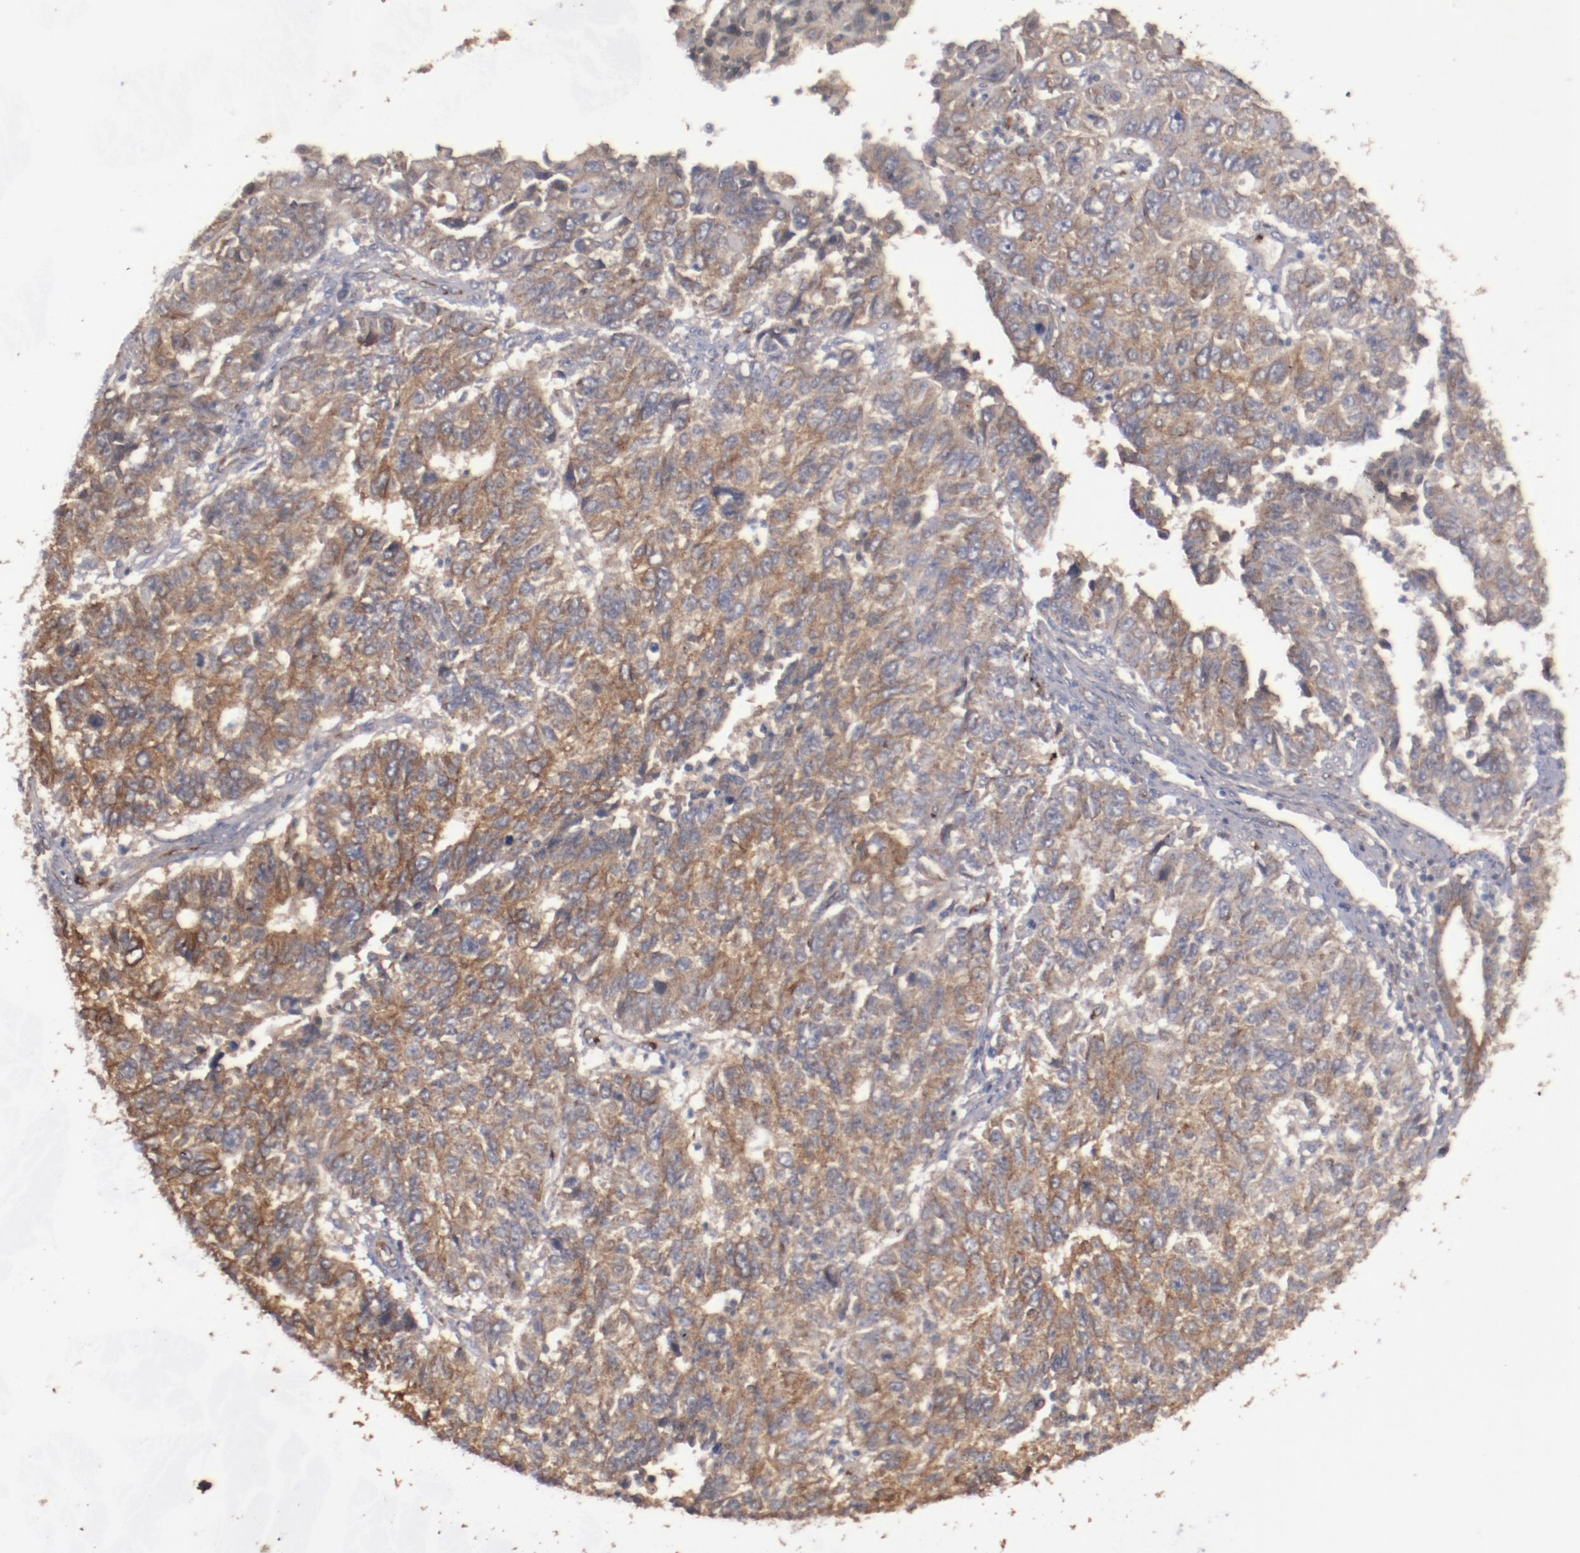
{"staining": {"intensity": "moderate", "quantity": ">75%", "location": "cytoplasmic/membranous"}, "tissue": "endometrial cancer", "cell_type": "Tumor cells", "image_type": "cancer", "snomed": [{"axis": "morphology", "description": "Adenocarcinoma, NOS"}, {"axis": "topography", "description": "Endometrium"}], "caption": "Endometrial cancer (adenocarcinoma) stained with immunohistochemistry (IHC) exhibits moderate cytoplasmic/membranous positivity in approximately >75% of tumor cells. The protein is shown in brown color, while the nuclei are stained blue.", "gene": "DIPK2B", "patient": {"sex": "female", "age": 42}}